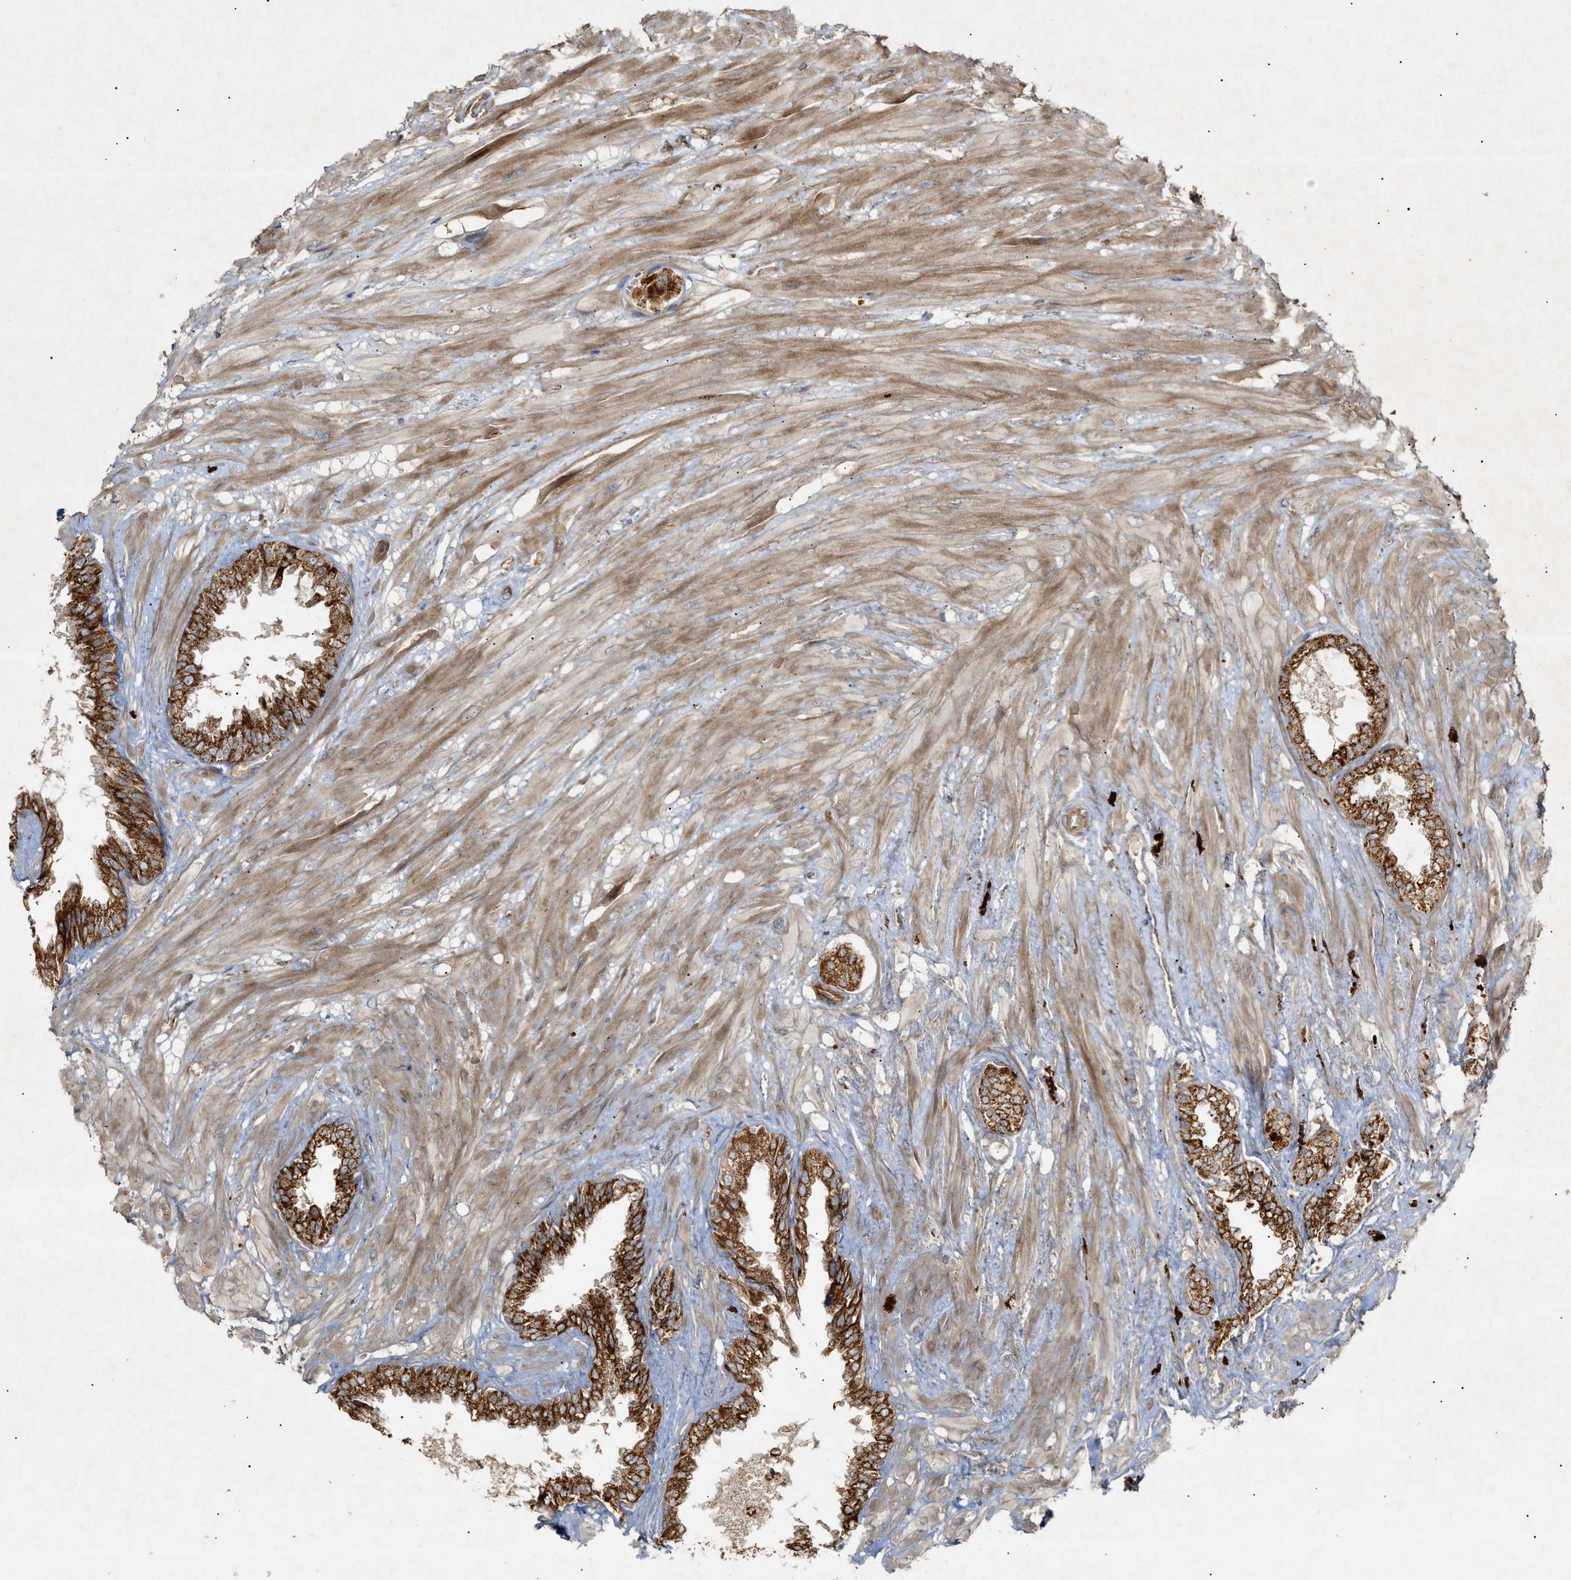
{"staining": {"intensity": "strong", "quantity": ">75%", "location": "cytoplasmic/membranous"}, "tissue": "seminal vesicle", "cell_type": "Glandular cells", "image_type": "normal", "snomed": [{"axis": "morphology", "description": "Normal tissue, NOS"}, {"axis": "topography", "description": "Seminal veicle"}], "caption": "Immunohistochemical staining of normal seminal vesicle displays strong cytoplasmic/membranous protein staining in approximately >75% of glandular cells. (DAB = brown stain, brightfield microscopy at high magnification).", "gene": "MTCH1", "patient": {"sex": "male", "age": 46}}